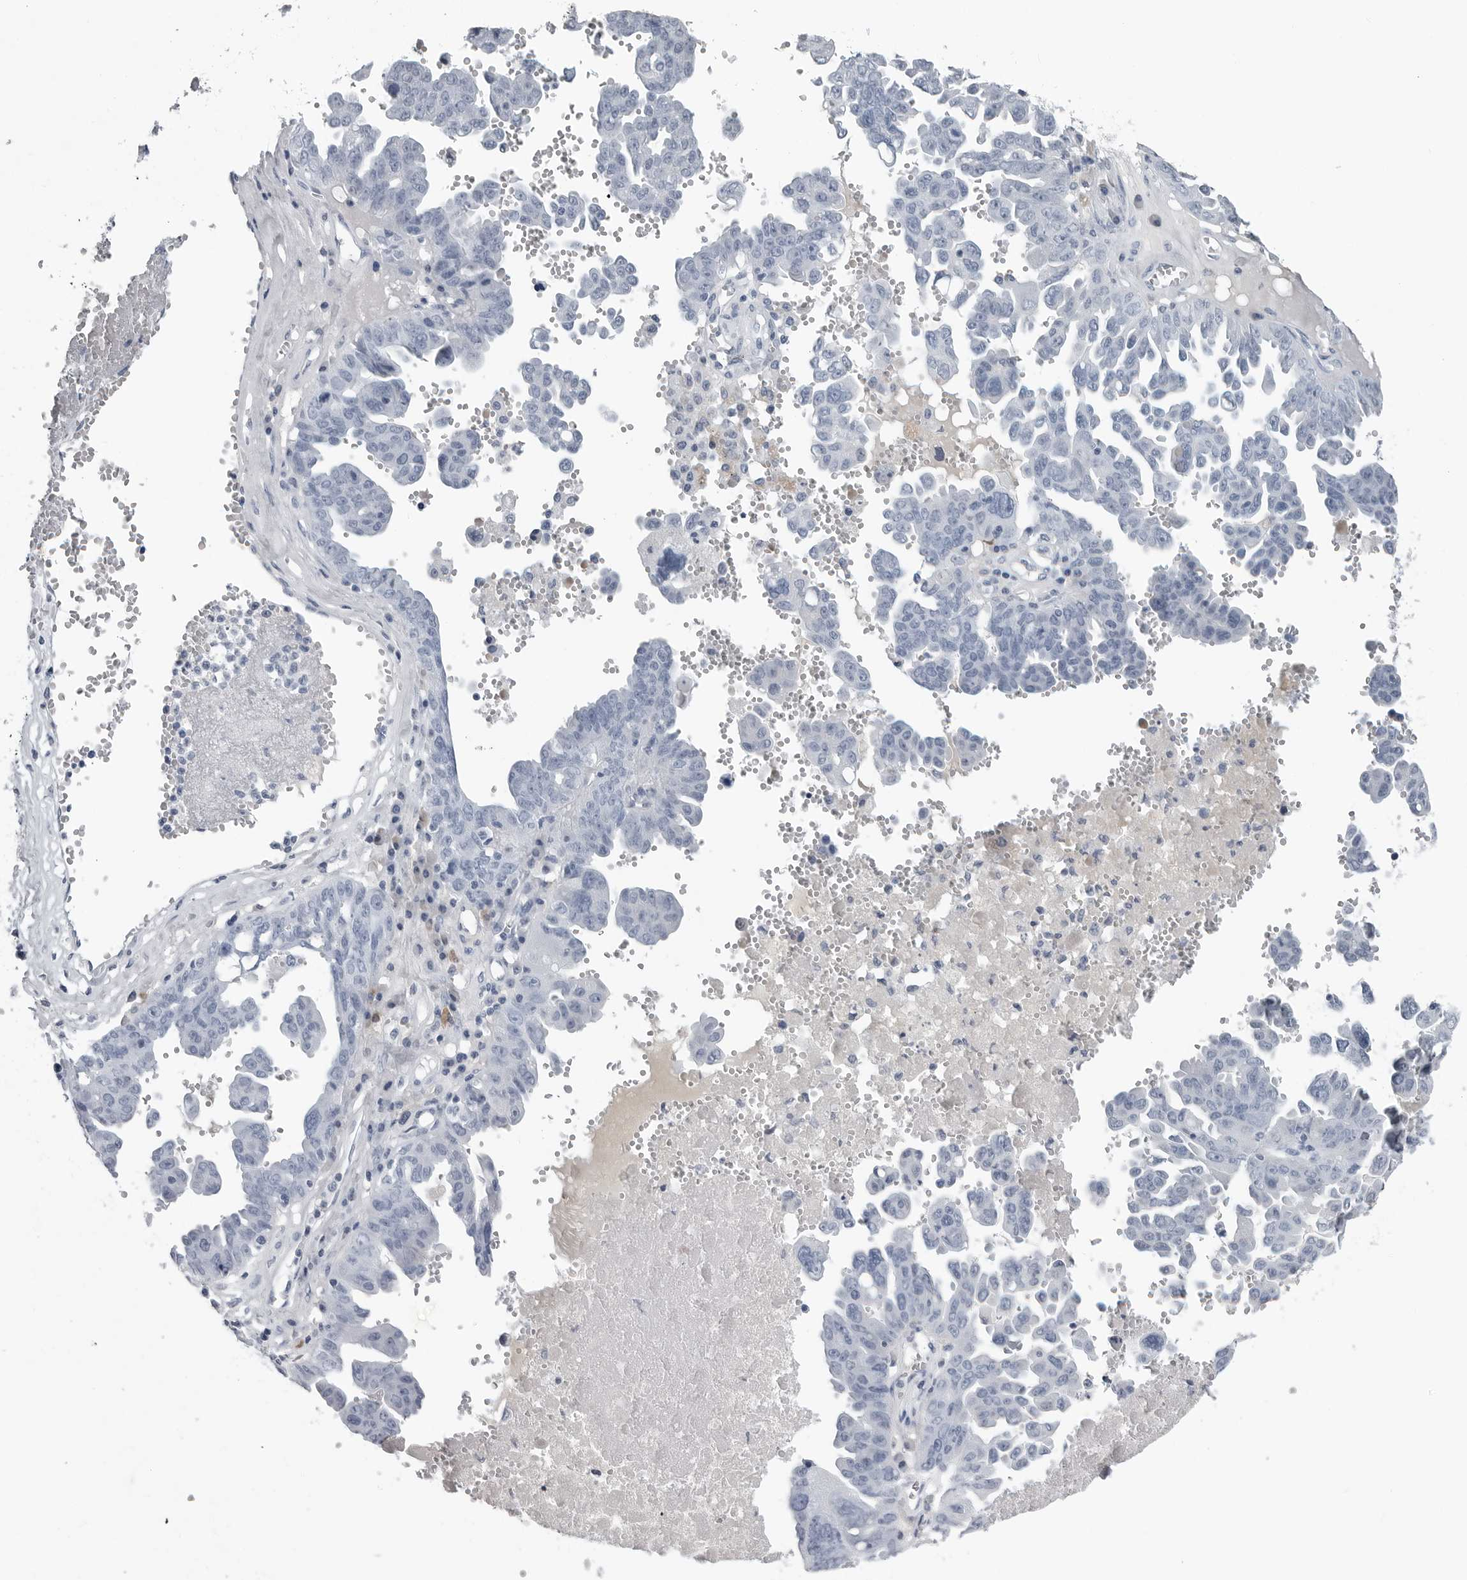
{"staining": {"intensity": "negative", "quantity": "none", "location": "none"}, "tissue": "ovarian cancer", "cell_type": "Tumor cells", "image_type": "cancer", "snomed": [{"axis": "morphology", "description": "Carcinoma, endometroid"}, {"axis": "topography", "description": "Ovary"}], "caption": "Immunohistochemistry histopathology image of ovarian endometroid carcinoma stained for a protein (brown), which reveals no staining in tumor cells.", "gene": "AMPD1", "patient": {"sex": "female", "age": 62}}